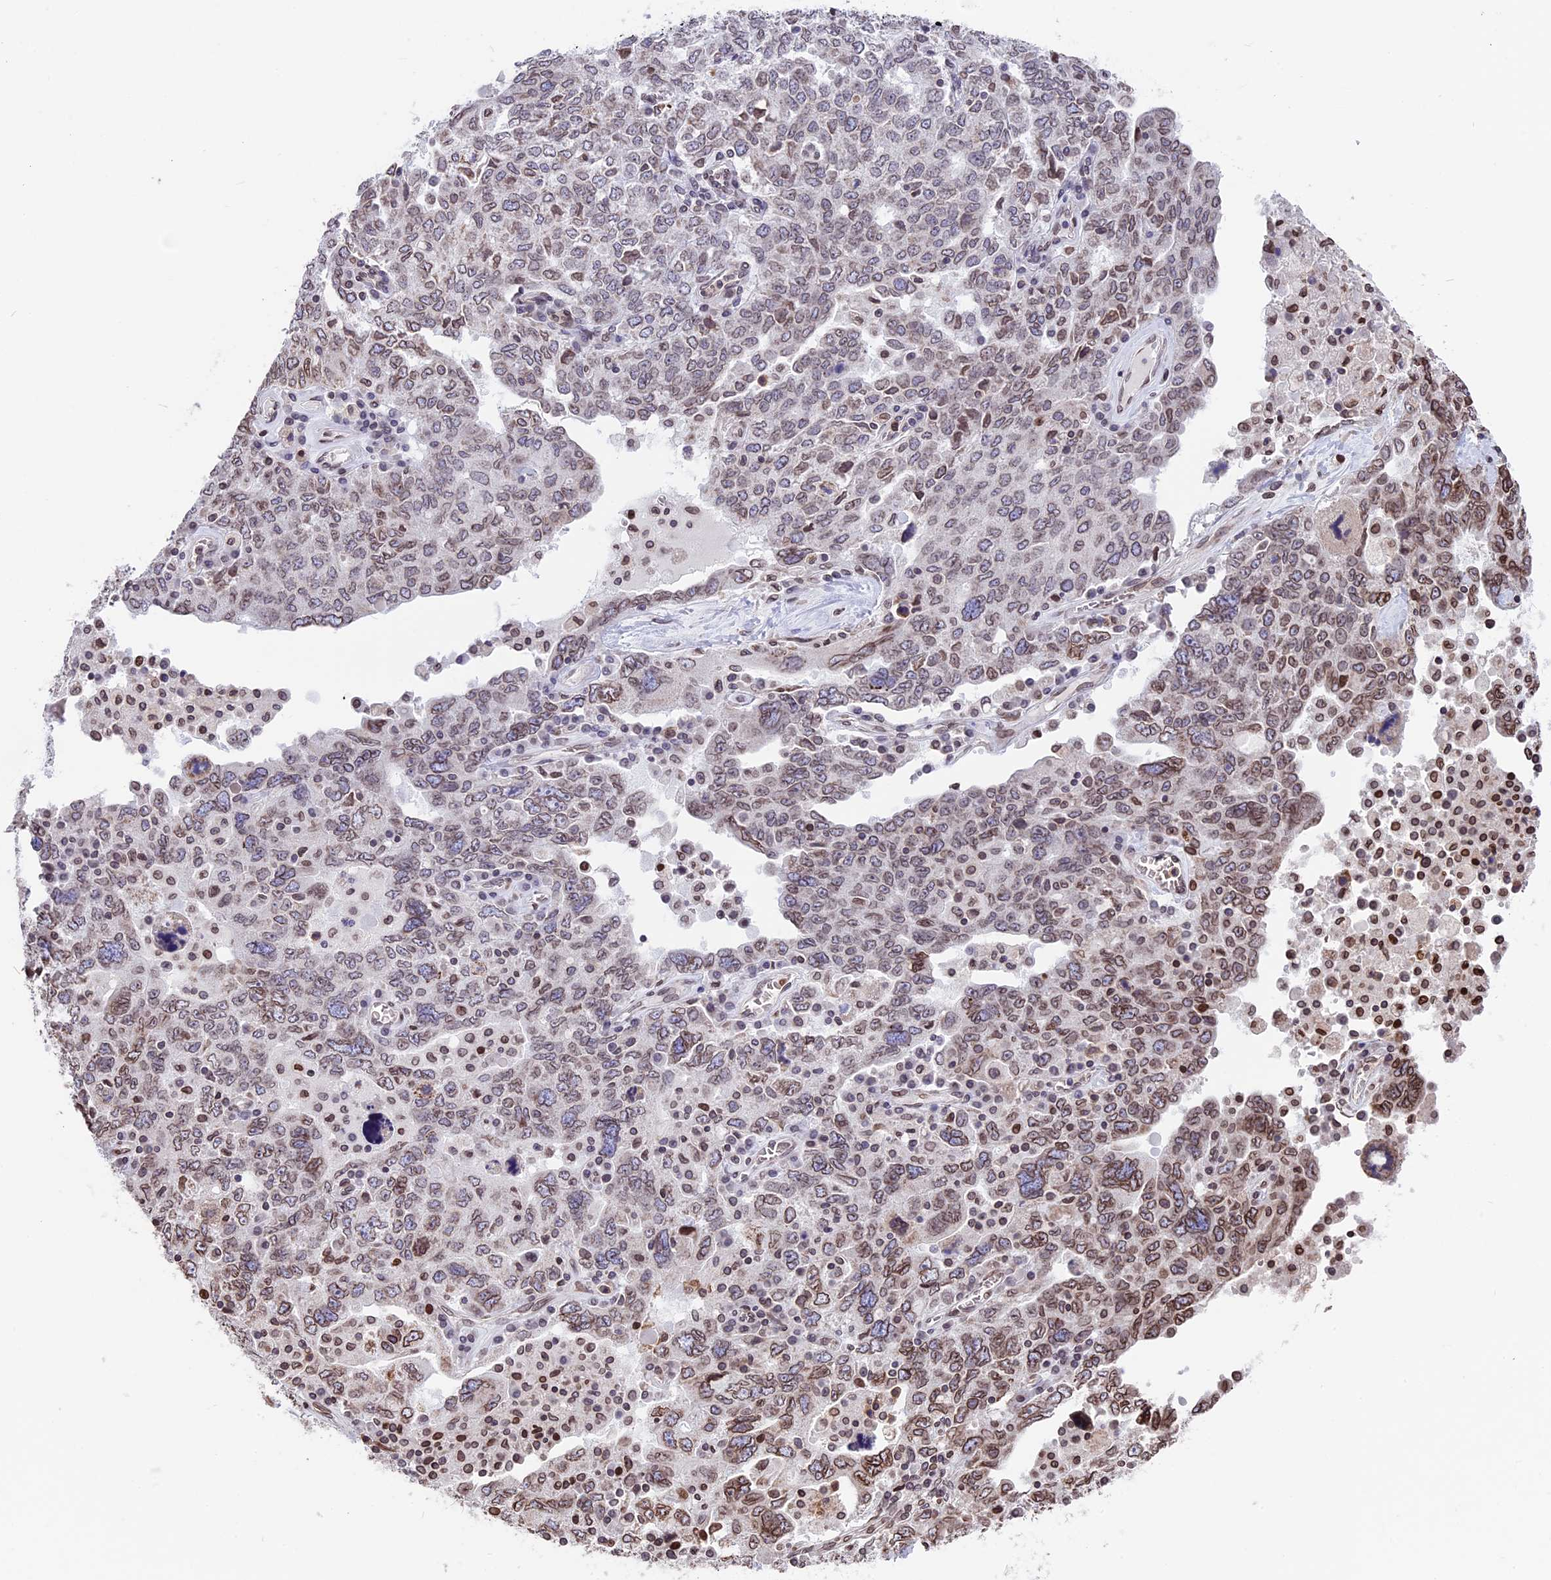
{"staining": {"intensity": "moderate", "quantity": "25%-75%", "location": "cytoplasmic/membranous,nuclear"}, "tissue": "ovarian cancer", "cell_type": "Tumor cells", "image_type": "cancer", "snomed": [{"axis": "morphology", "description": "Carcinoma, endometroid"}, {"axis": "topography", "description": "Ovary"}], "caption": "Immunohistochemical staining of human endometroid carcinoma (ovarian) exhibits medium levels of moderate cytoplasmic/membranous and nuclear protein staining in approximately 25%-75% of tumor cells. (DAB IHC with brightfield microscopy, high magnification).", "gene": "PTCHD4", "patient": {"sex": "female", "age": 62}}